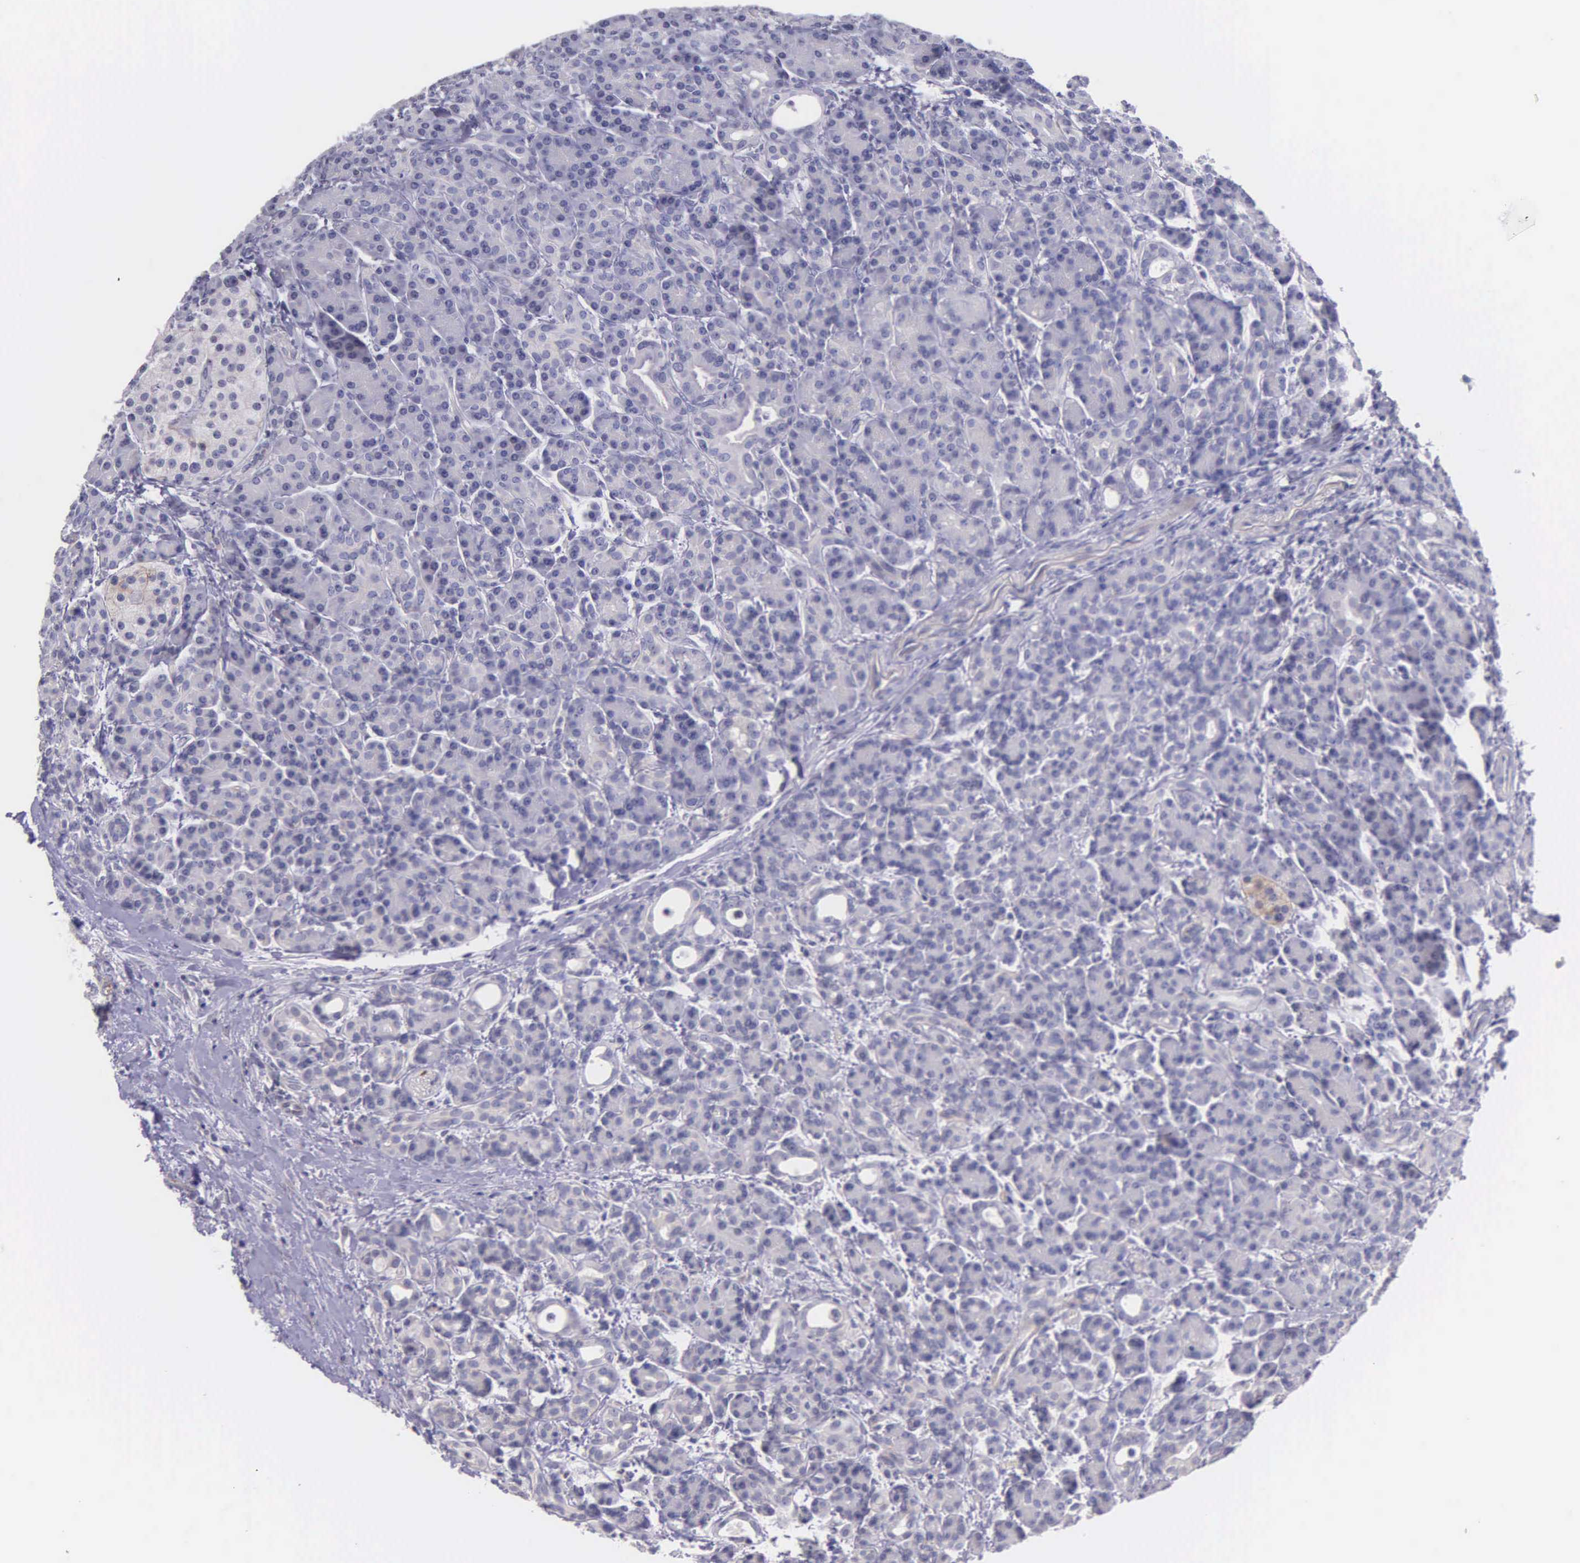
{"staining": {"intensity": "negative", "quantity": "none", "location": "none"}, "tissue": "pancreas", "cell_type": "Exocrine glandular cells", "image_type": "normal", "snomed": [{"axis": "morphology", "description": "Normal tissue, NOS"}, {"axis": "topography", "description": "Pancreas"}], "caption": "This is a image of IHC staining of normal pancreas, which shows no staining in exocrine glandular cells. The staining was performed using DAB (3,3'-diaminobenzidine) to visualize the protein expression in brown, while the nuclei were stained in blue with hematoxylin (Magnification: 20x).", "gene": "THSD7A", "patient": {"sex": "female", "age": 77}}